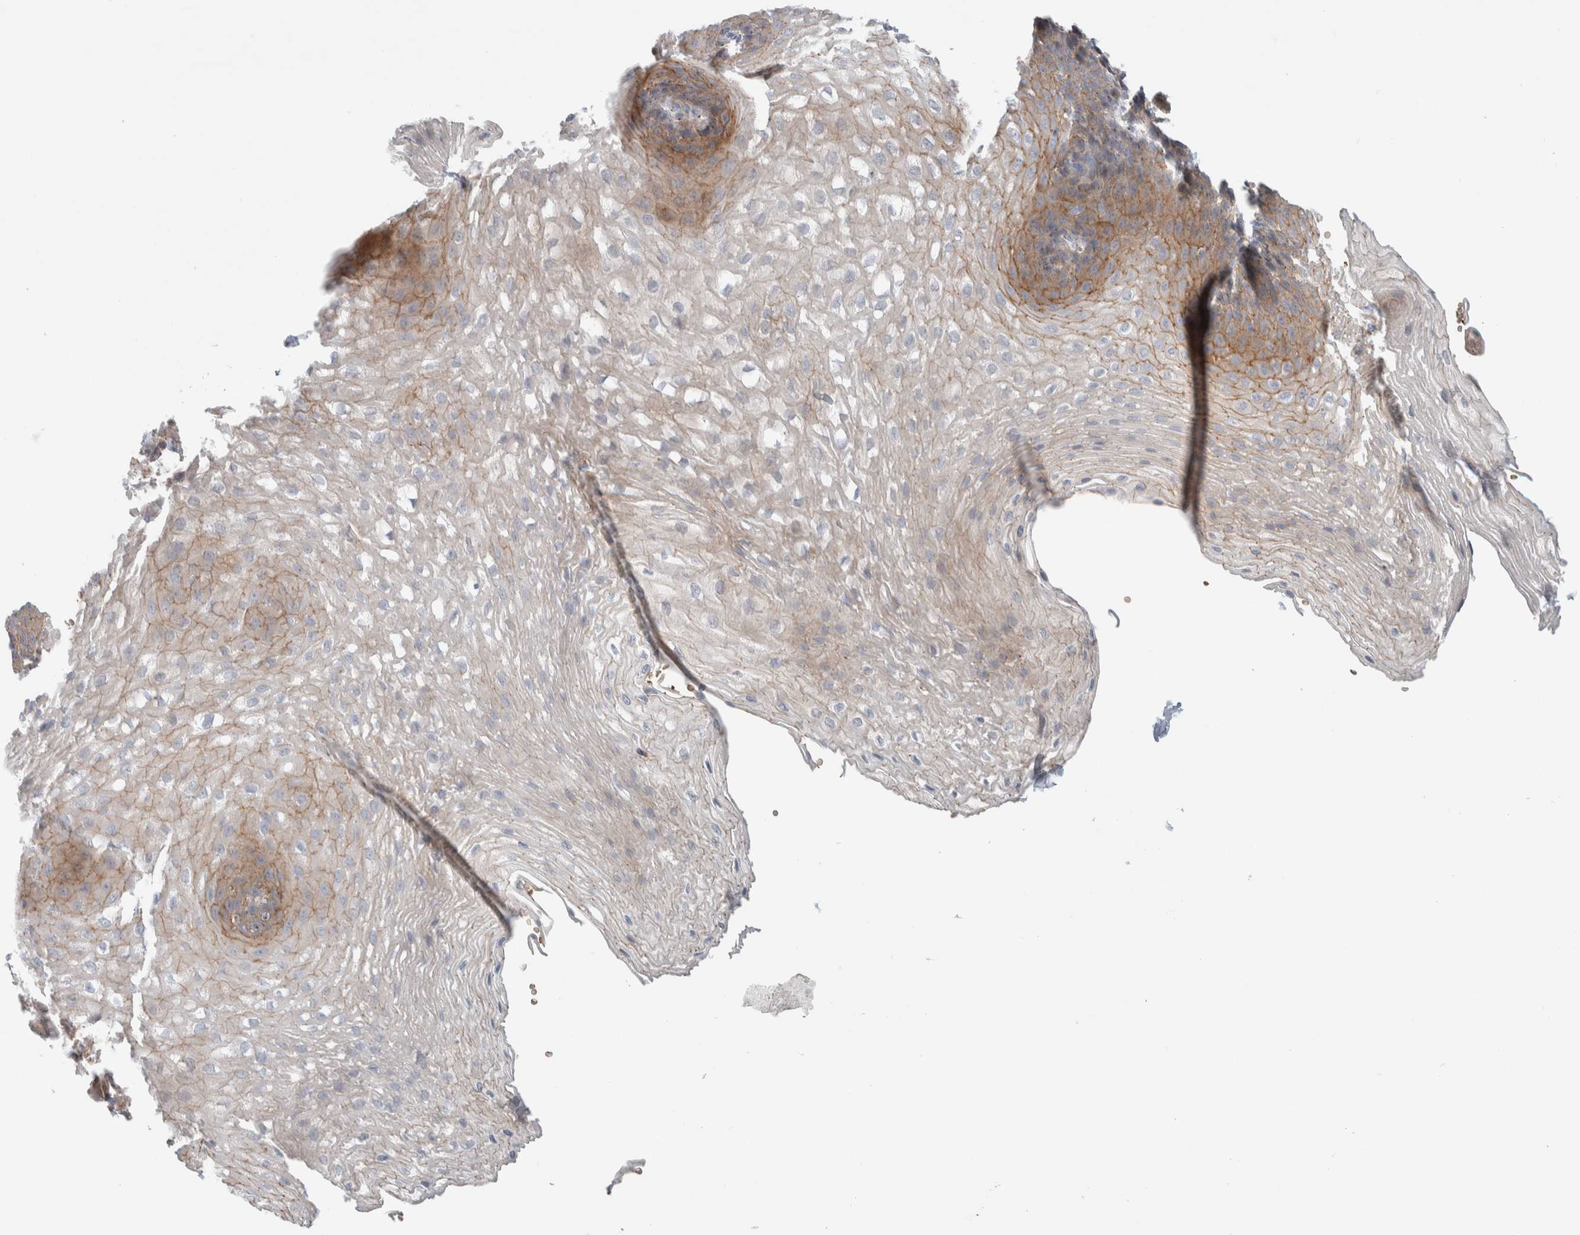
{"staining": {"intensity": "moderate", "quantity": "25%-75%", "location": "cytoplasmic/membranous"}, "tissue": "esophagus", "cell_type": "Squamous epithelial cells", "image_type": "normal", "snomed": [{"axis": "morphology", "description": "Normal tissue, NOS"}, {"axis": "topography", "description": "Esophagus"}], "caption": "Esophagus stained for a protein displays moderate cytoplasmic/membranous positivity in squamous epithelial cells. Ihc stains the protein in brown and the nuclei are stained blue.", "gene": "SLC38A10", "patient": {"sex": "female", "age": 66}}